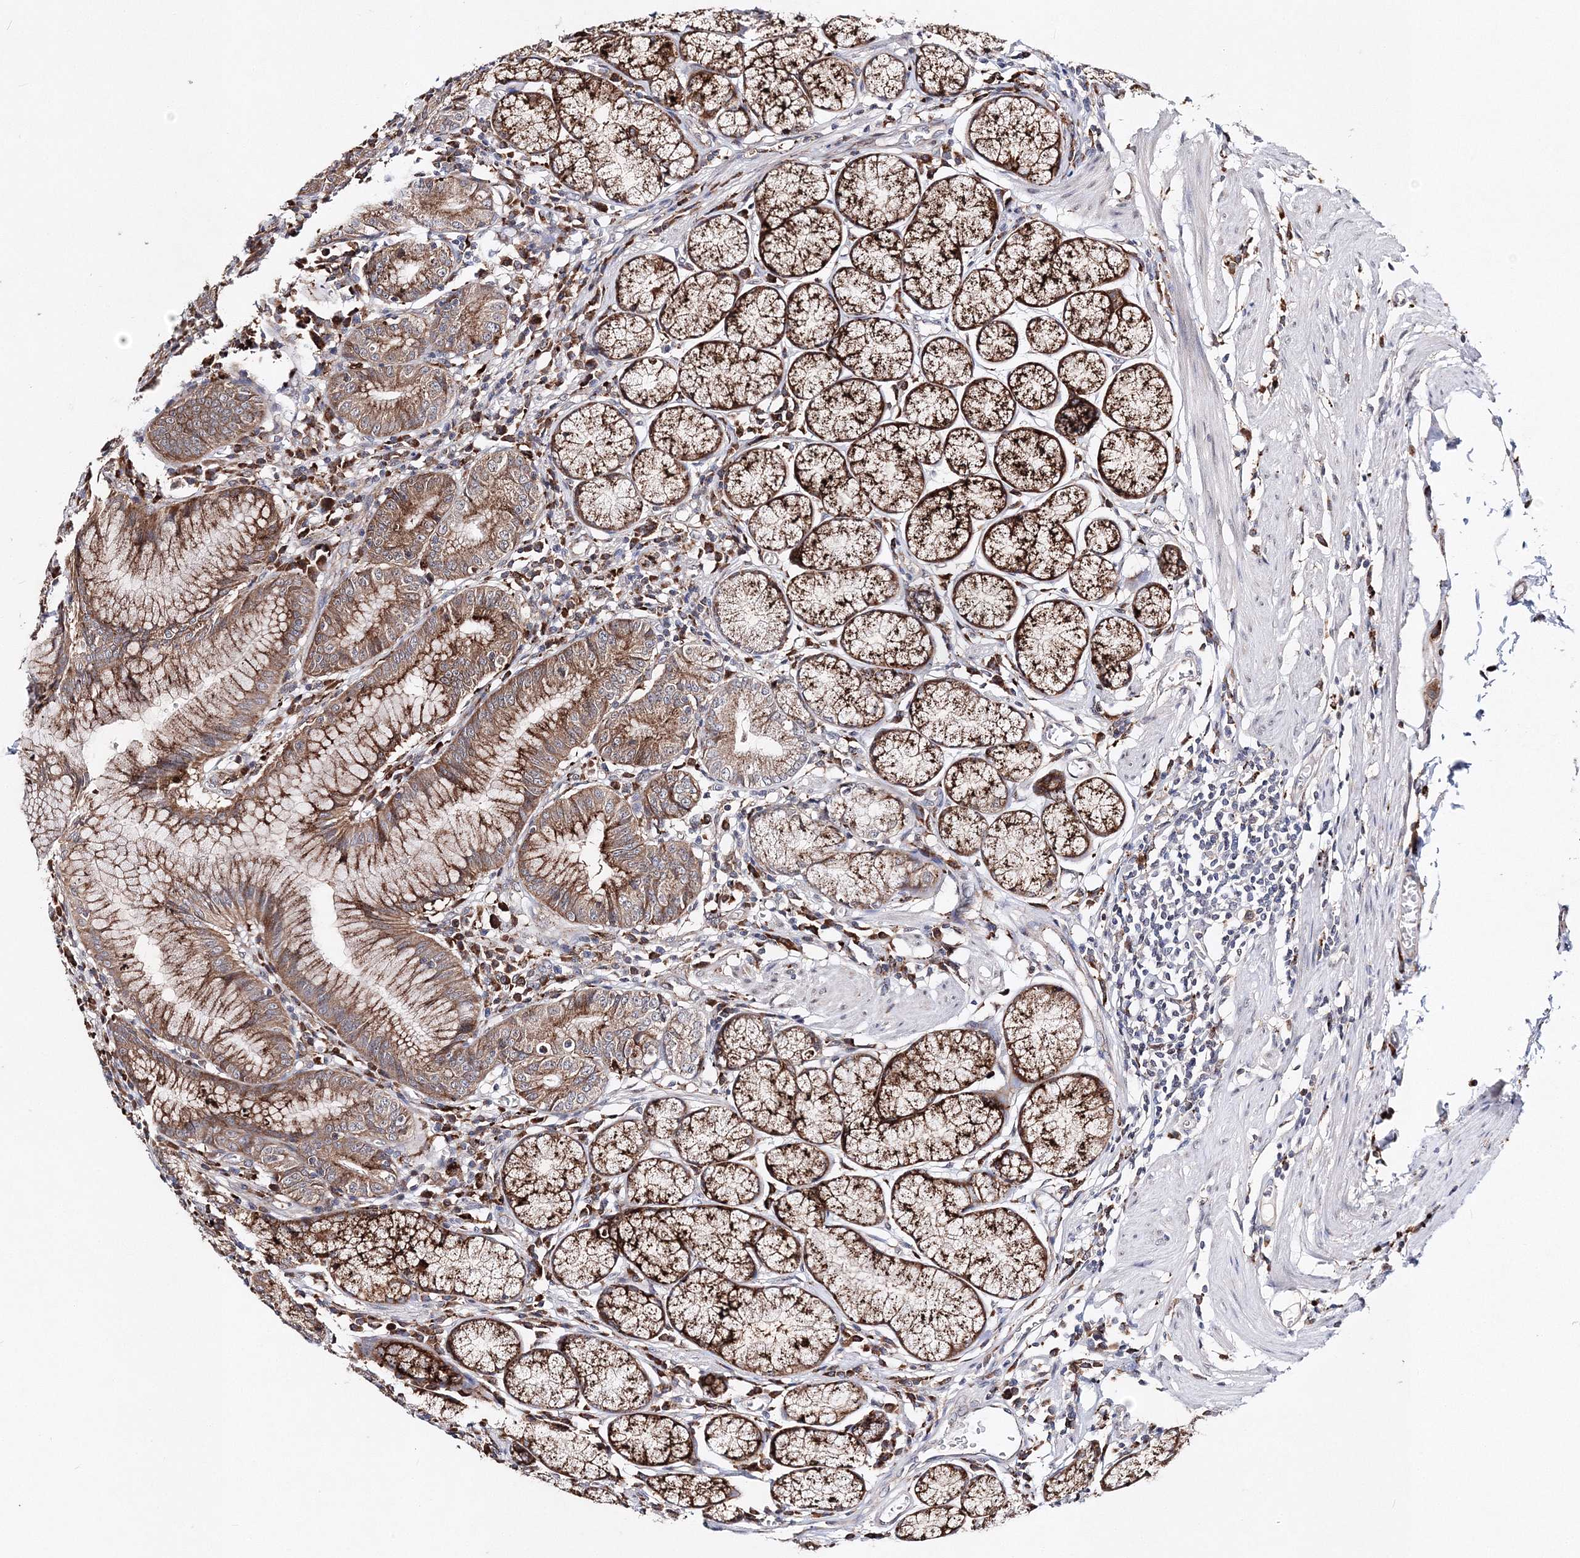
{"staining": {"intensity": "strong", "quantity": ">75%", "location": "cytoplasmic/membranous"}, "tissue": "stomach", "cell_type": "Glandular cells", "image_type": "normal", "snomed": [{"axis": "morphology", "description": "Normal tissue, NOS"}, {"axis": "topography", "description": "Stomach"}], "caption": "Immunohistochemistry (IHC) of unremarkable human stomach shows high levels of strong cytoplasmic/membranous positivity in about >75% of glandular cells.", "gene": "C3orf38", "patient": {"sex": "male", "age": 55}}